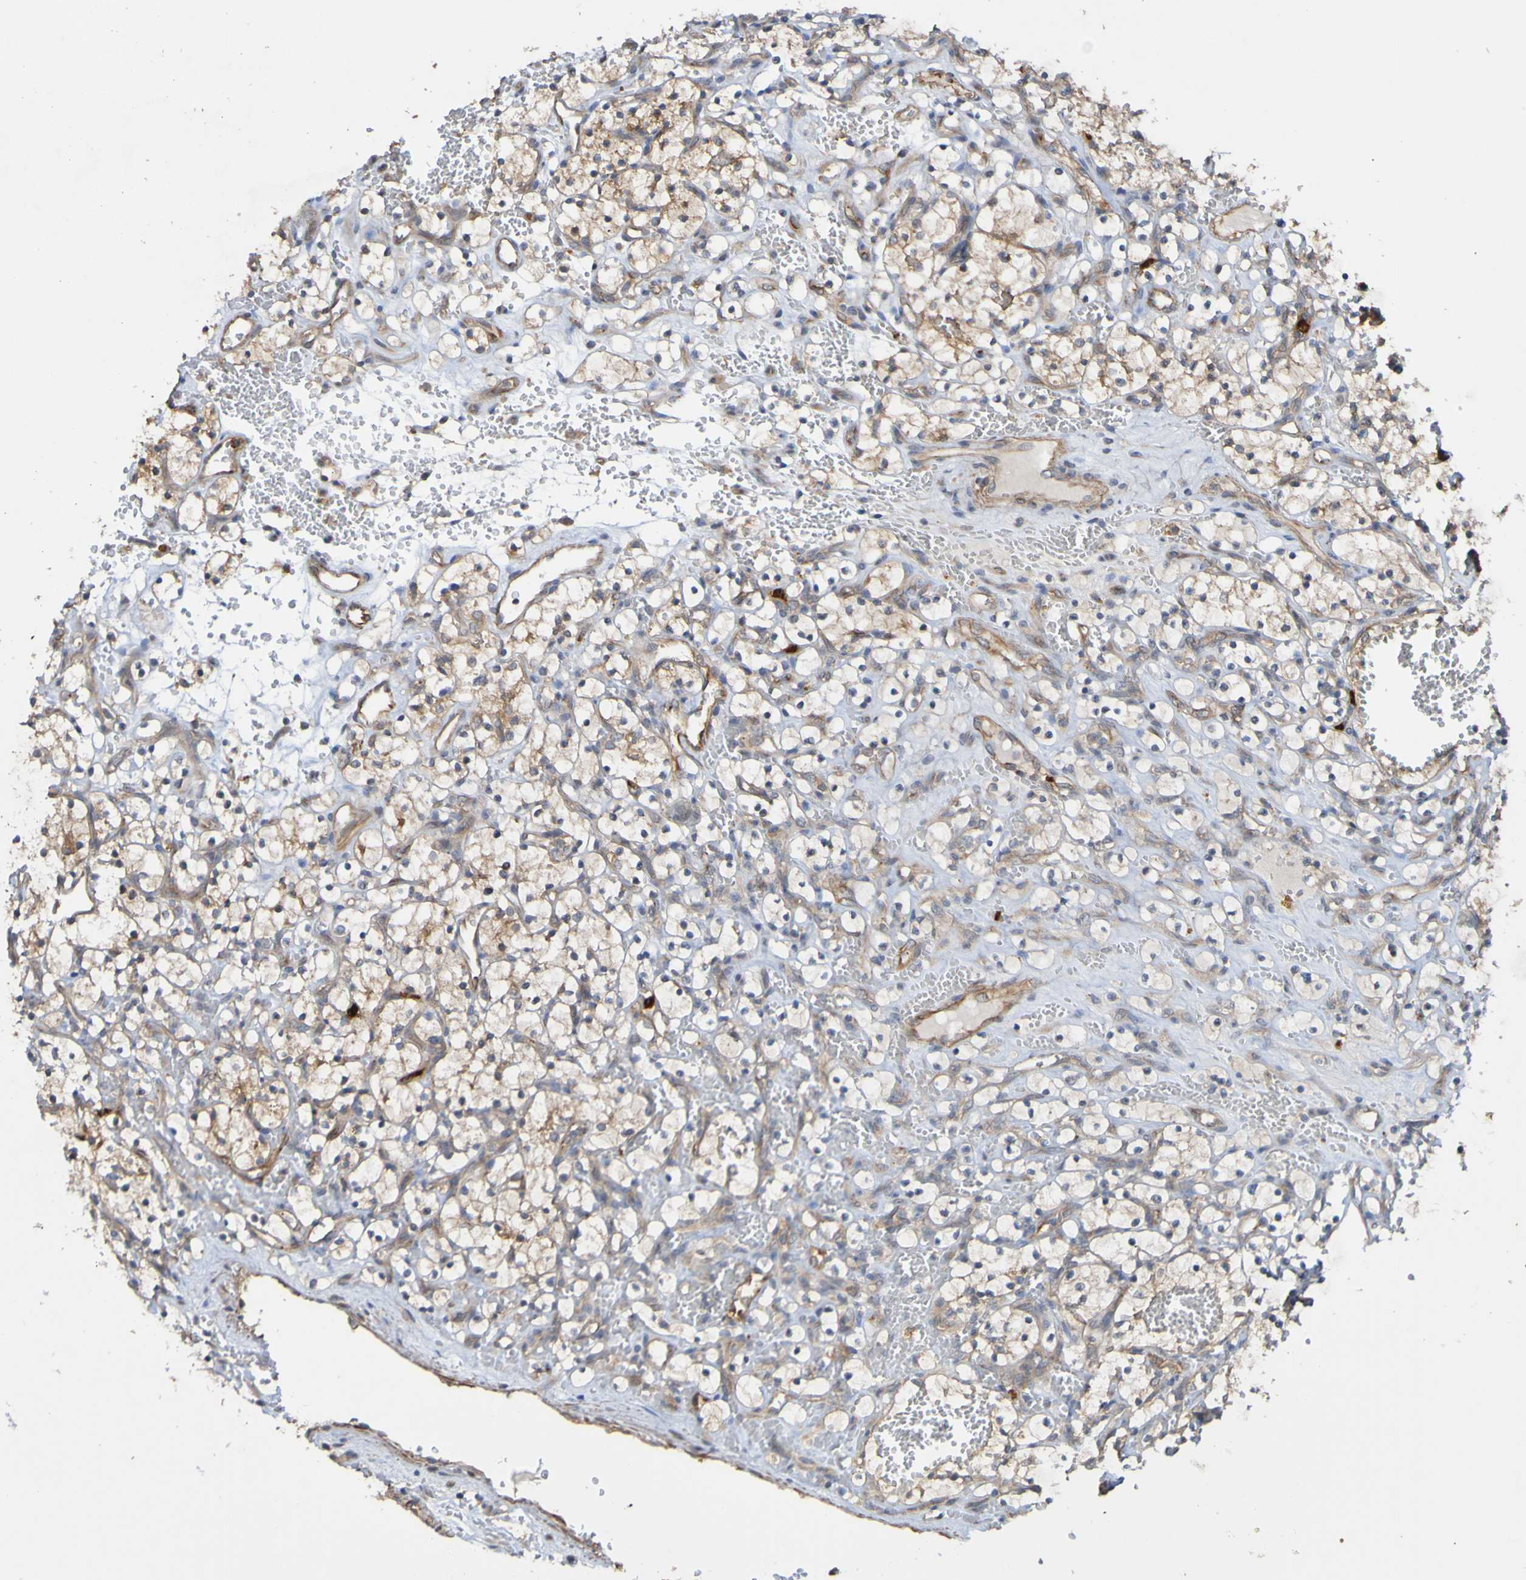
{"staining": {"intensity": "weak", "quantity": "25%-75%", "location": "cytoplasmic/membranous"}, "tissue": "renal cancer", "cell_type": "Tumor cells", "image_type": "cancer", "snomed": [{"axis": "morphology", "description": "Adenocarcinoma, NOS"}, {"axis": "topography", "description": "Kidney"}], "caption": "Tumor cells display weak cytoplasmic/membranous positivity in about 25%-75% of cells in renal cancer (adenocarcinoma).", "gene": "ST8SIA6", "patient": {"sex": "female", "age": 69}}